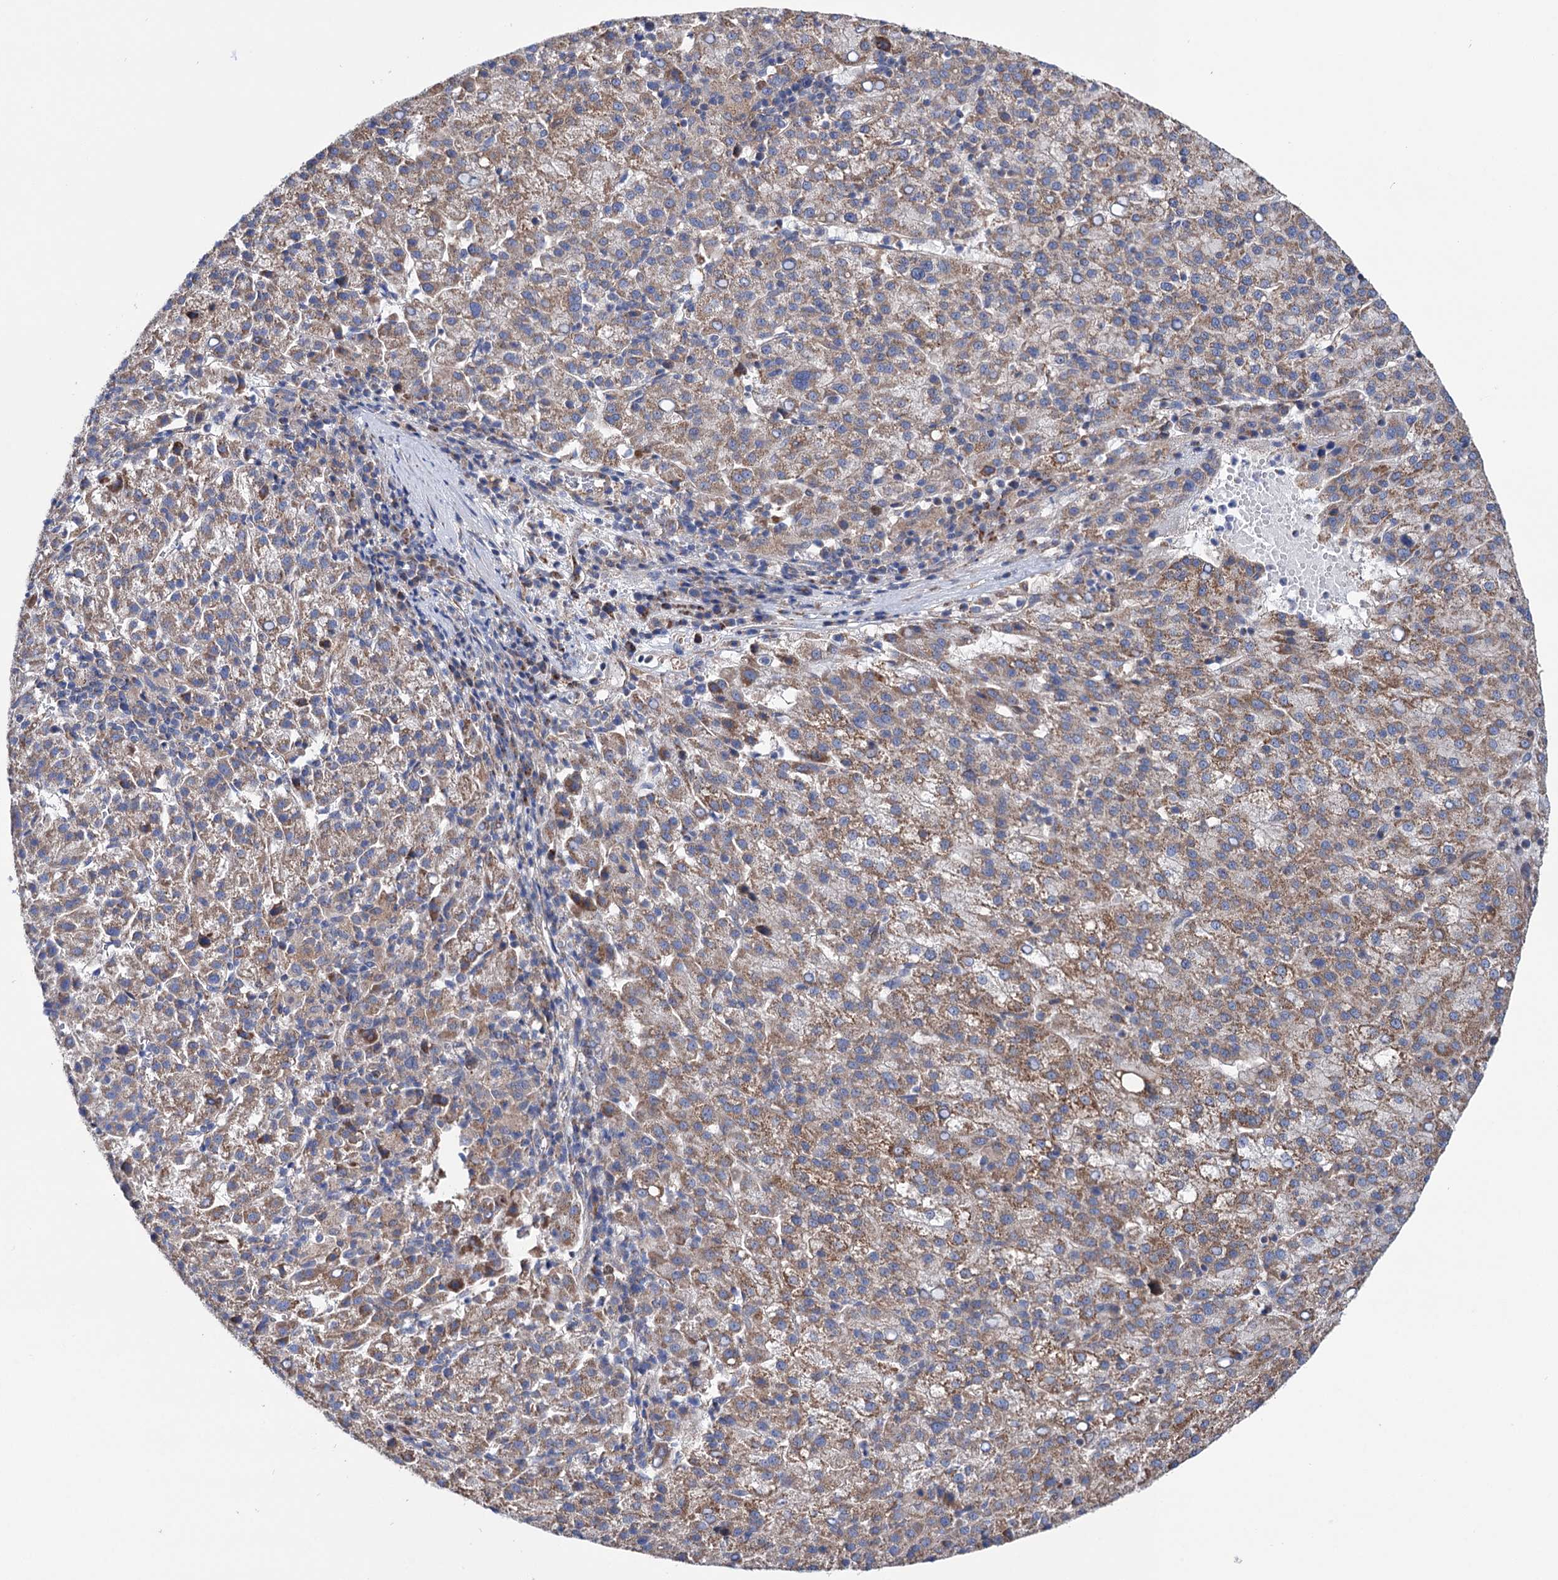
{"staining": {"intensity": "moderate", "quantity": "25%-75%", "location": "cytoplasmic/membranous"}, "tissue": "liver cancer", "cell_type": "Tumor cells", "image_type": "cancer", "snomed": [{"axis": "morphology", "description": "Carcinoma, Hepatocellular, NOS"}, {"axis": "topography", "description": "Liver"}], "caption": "Liver cancer stained for a protein (brown) demonstrates moderate cytoplasmic/membranous positive staining in about 25%-75% of tumor cells.", "gene": "SUCLA2", "patient": {"sex": "female", "age": 58}}